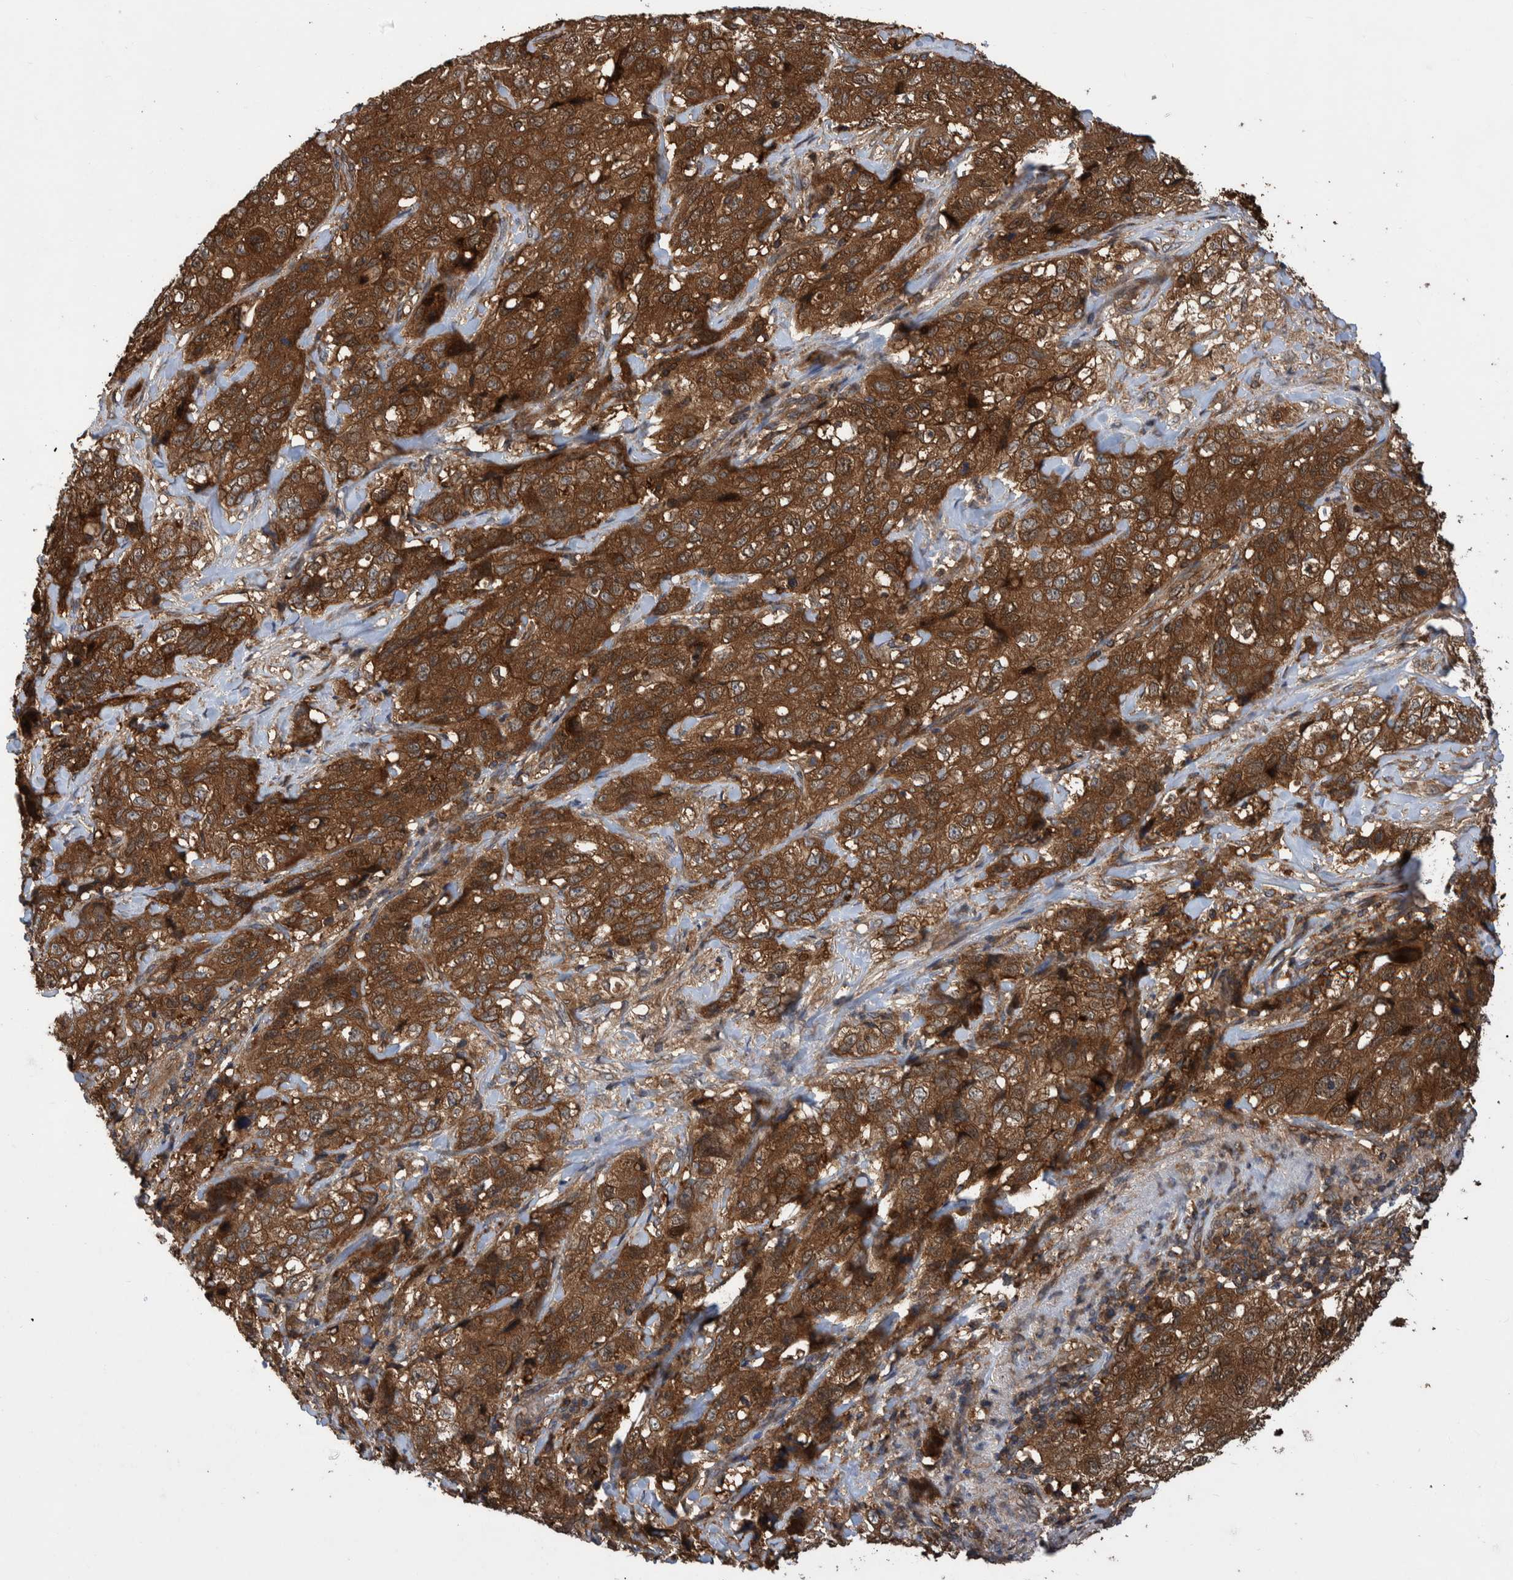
{"staining": {"intensity": "strong", "quantity": ">75%", "location": "cytoplasmic/membranous"}, "tissue": "stomach cancer", "cell_type": "Tumor cells", "image_type": "cancer", "snomed": [{"axis": "morphology", "description": "Adenocarcinoma, NOS"}, {"axis": "topography", "description": "Stomach"}], "caption": "DAB (3,3'-diaminobenzidine) immunohistochemical staining of human stomach cancer (adenocarcinoma) demonstrates strong cytoplasmic/membranous protein staining in approximately >75% of tumor cells. (DAB (3,3'-diaminobenzidine) = brown stain, brightfield microscopy at high magnification).", "gene": "VBP1", "patient": {"sex": "male", "age": 48}}